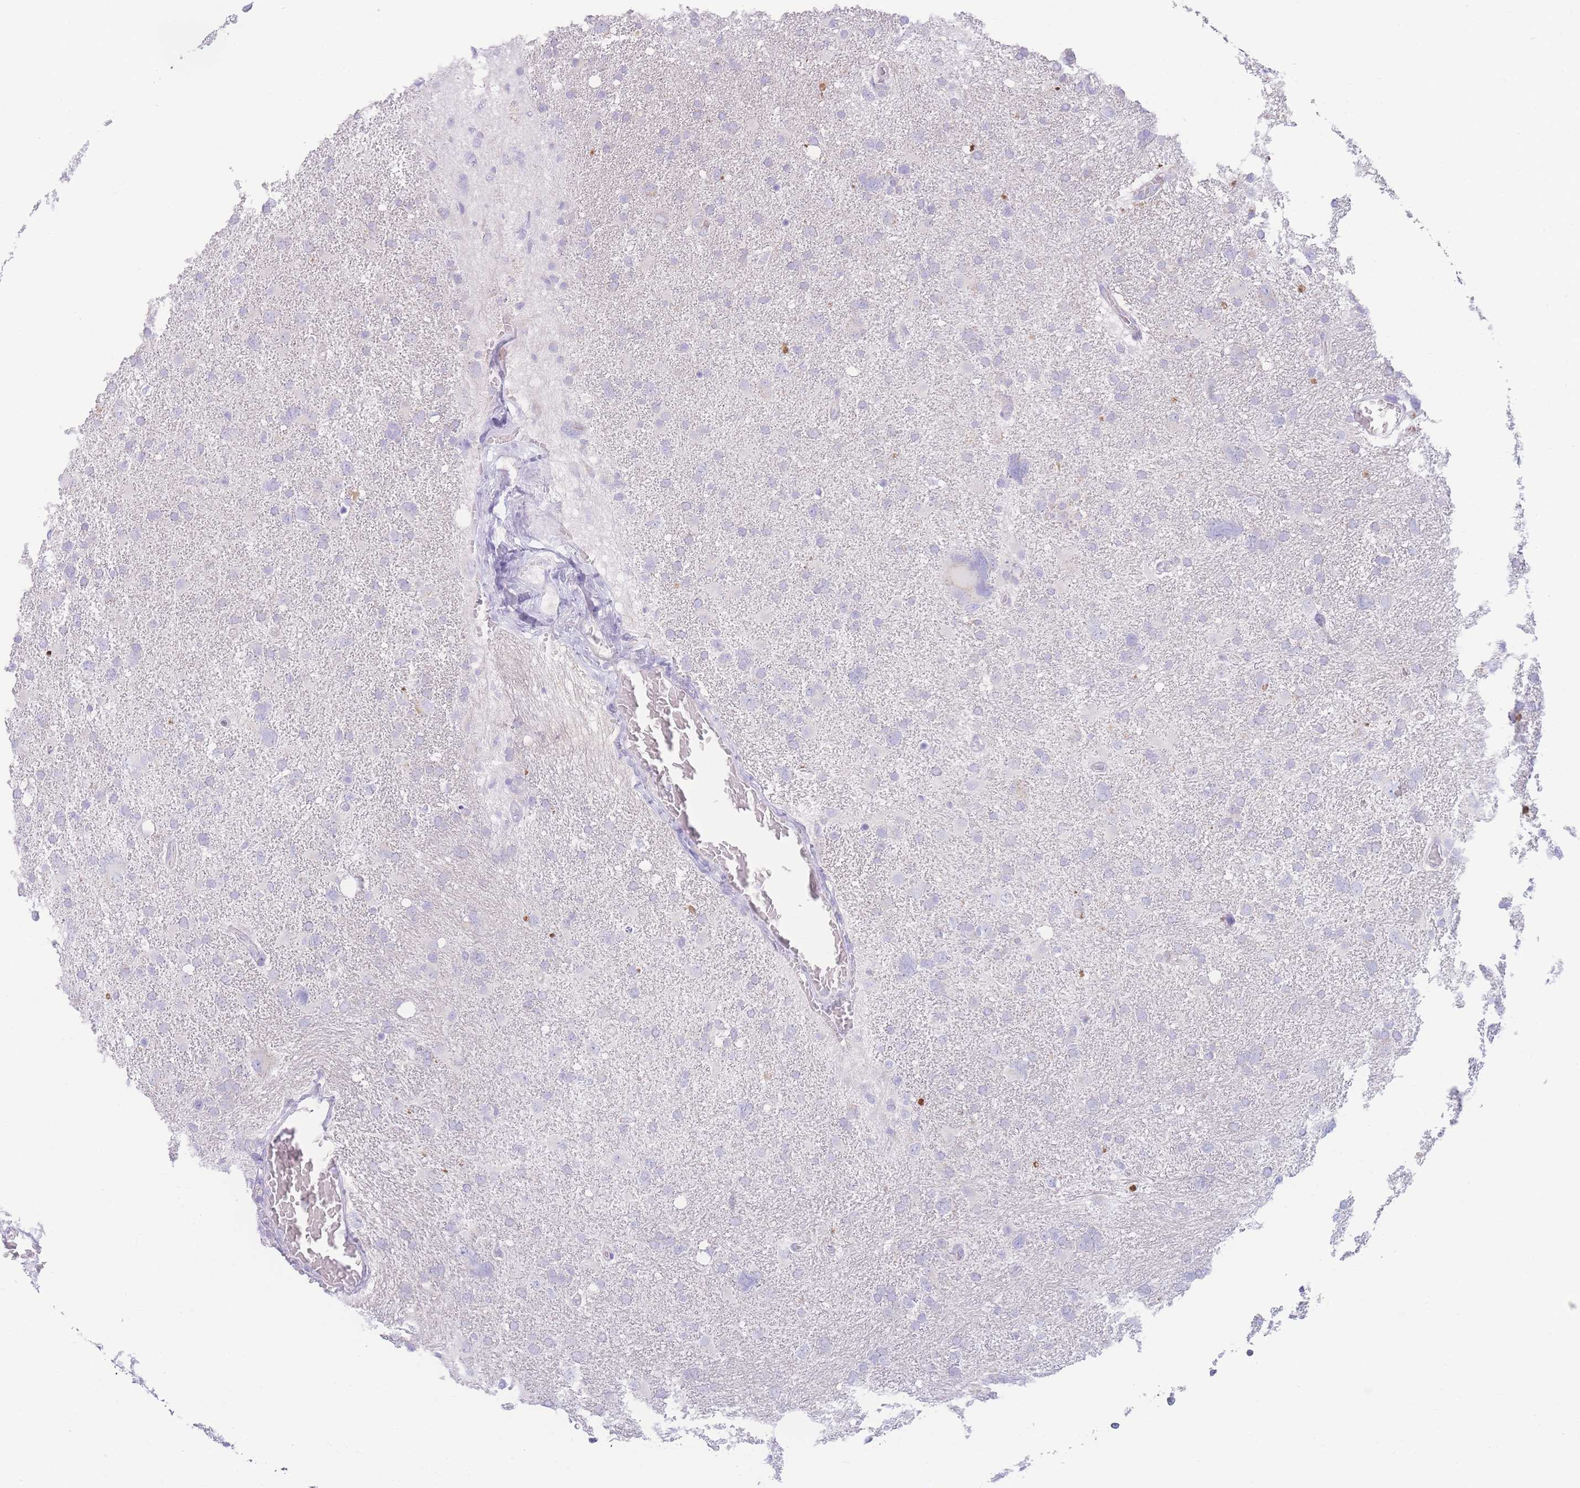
{"staining": {"intensity": "negative", "quantity": "none", "location": "none"}, "tissue": "glioma", "cell_type": "Tumor cells", "image_type": "cancer", "snomed": [{"axis": "morphology", "description": "Glioma, malignant, High grade"}, {"axis": "topography", "description": "Brain"}], "caption": "Protein analysis of malignant glioma (high-grade) reveals no significant staining in tumor cells. (Immunohistochemistry (ihc), brightfield microscopy, high magnification).", "gene": "NBEAL1", "patient": {"sex": "male", "age": 61}}